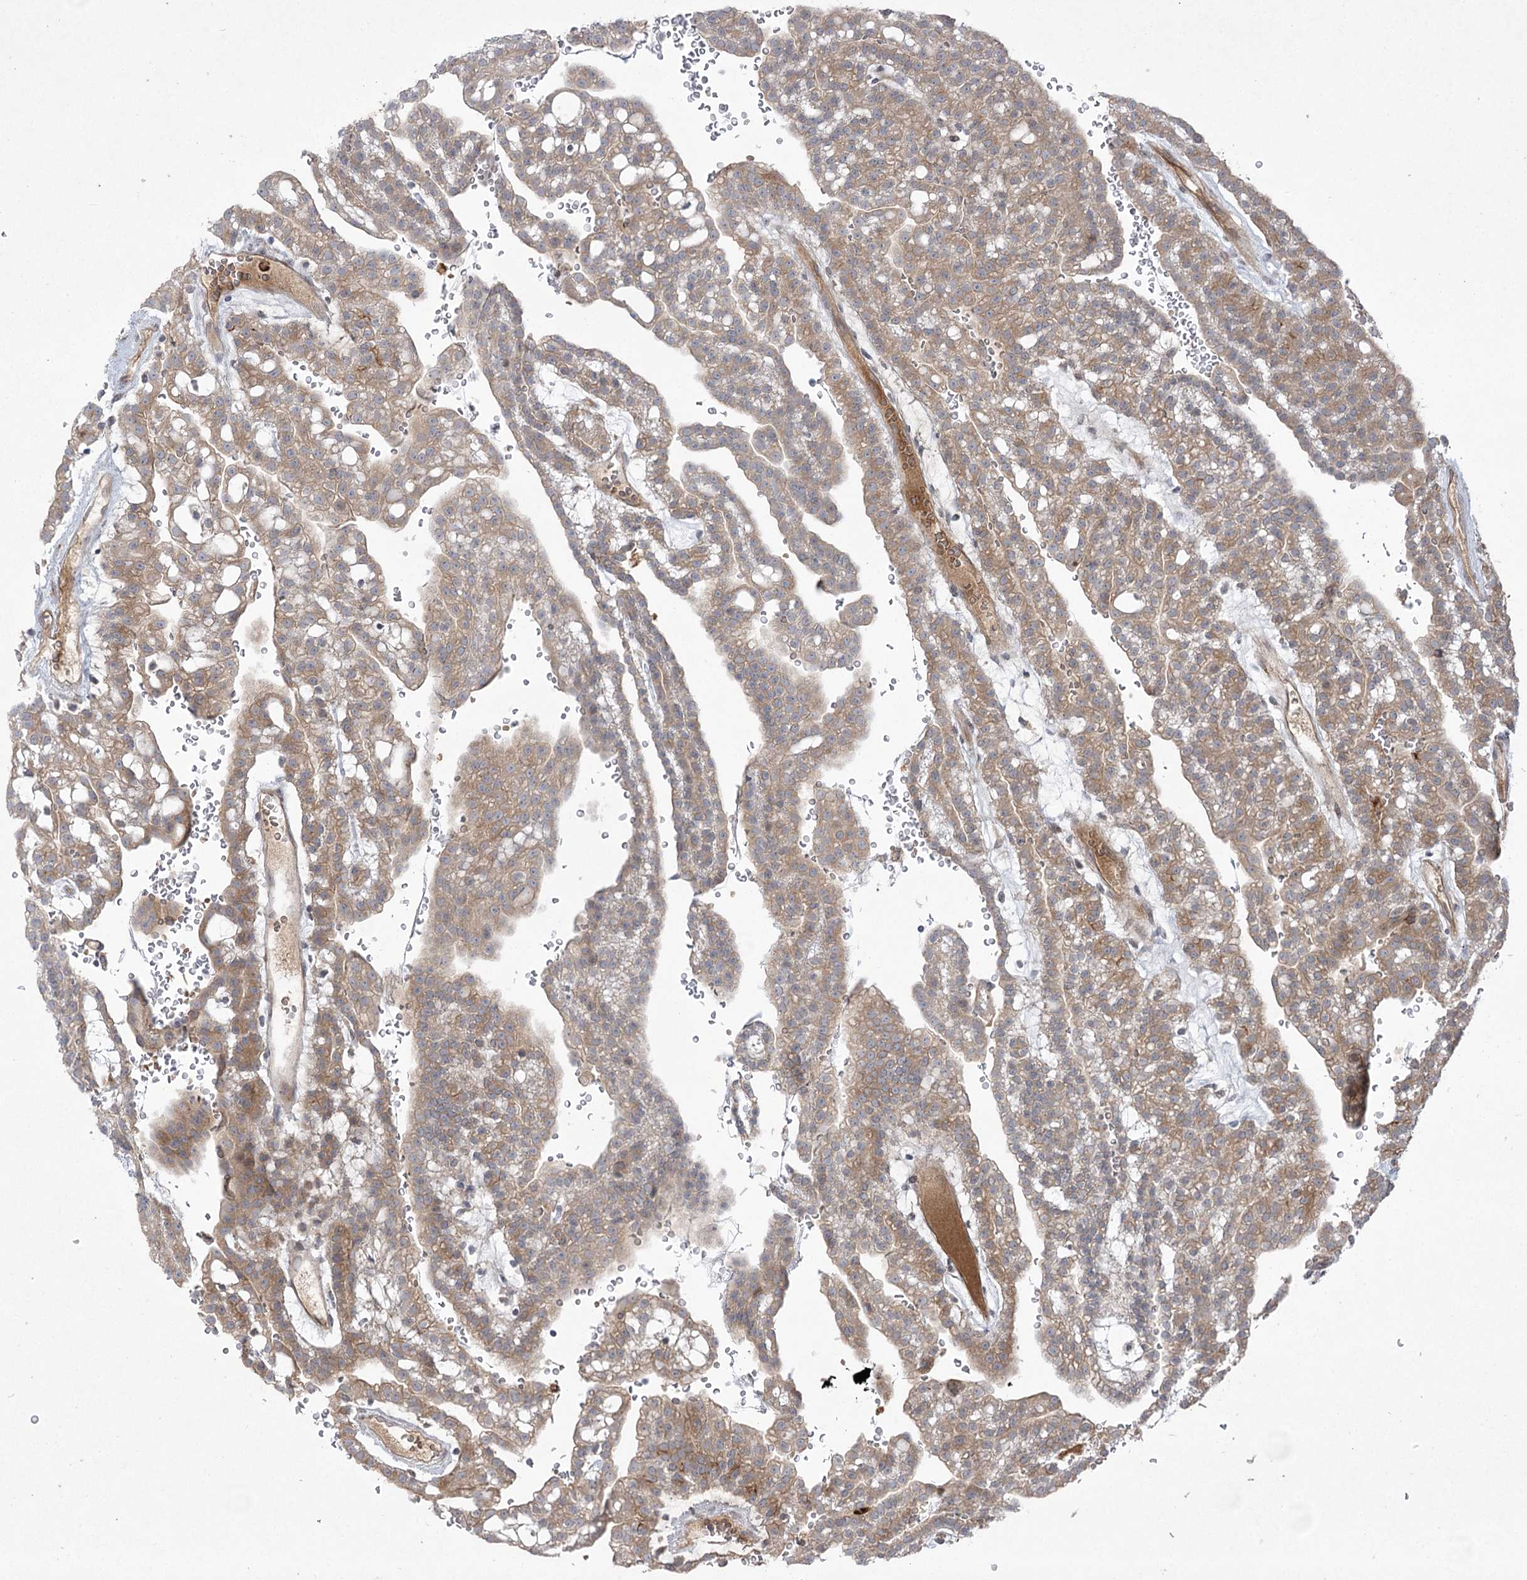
{"staining": {"intensity": "weak", "quantity": ">75%", "location": "cytoplasmic/membranous"}, "tissue": "renal cancer", "cell_type": "Tumor cells", "image_type": "cancer", "snomed": [{"axis": "morphology", "description": "Adenocarcinoma, NOS"}, {"axis": "topography", "description": "Kidney"}], "caption": "Protein expression analysis of renal cancer displays weak cytoplasmic/membranous staining in about >75% of tumor cells.", "gene": "PLEKHA5", "patient": {"sex": "male", "age": 63}}